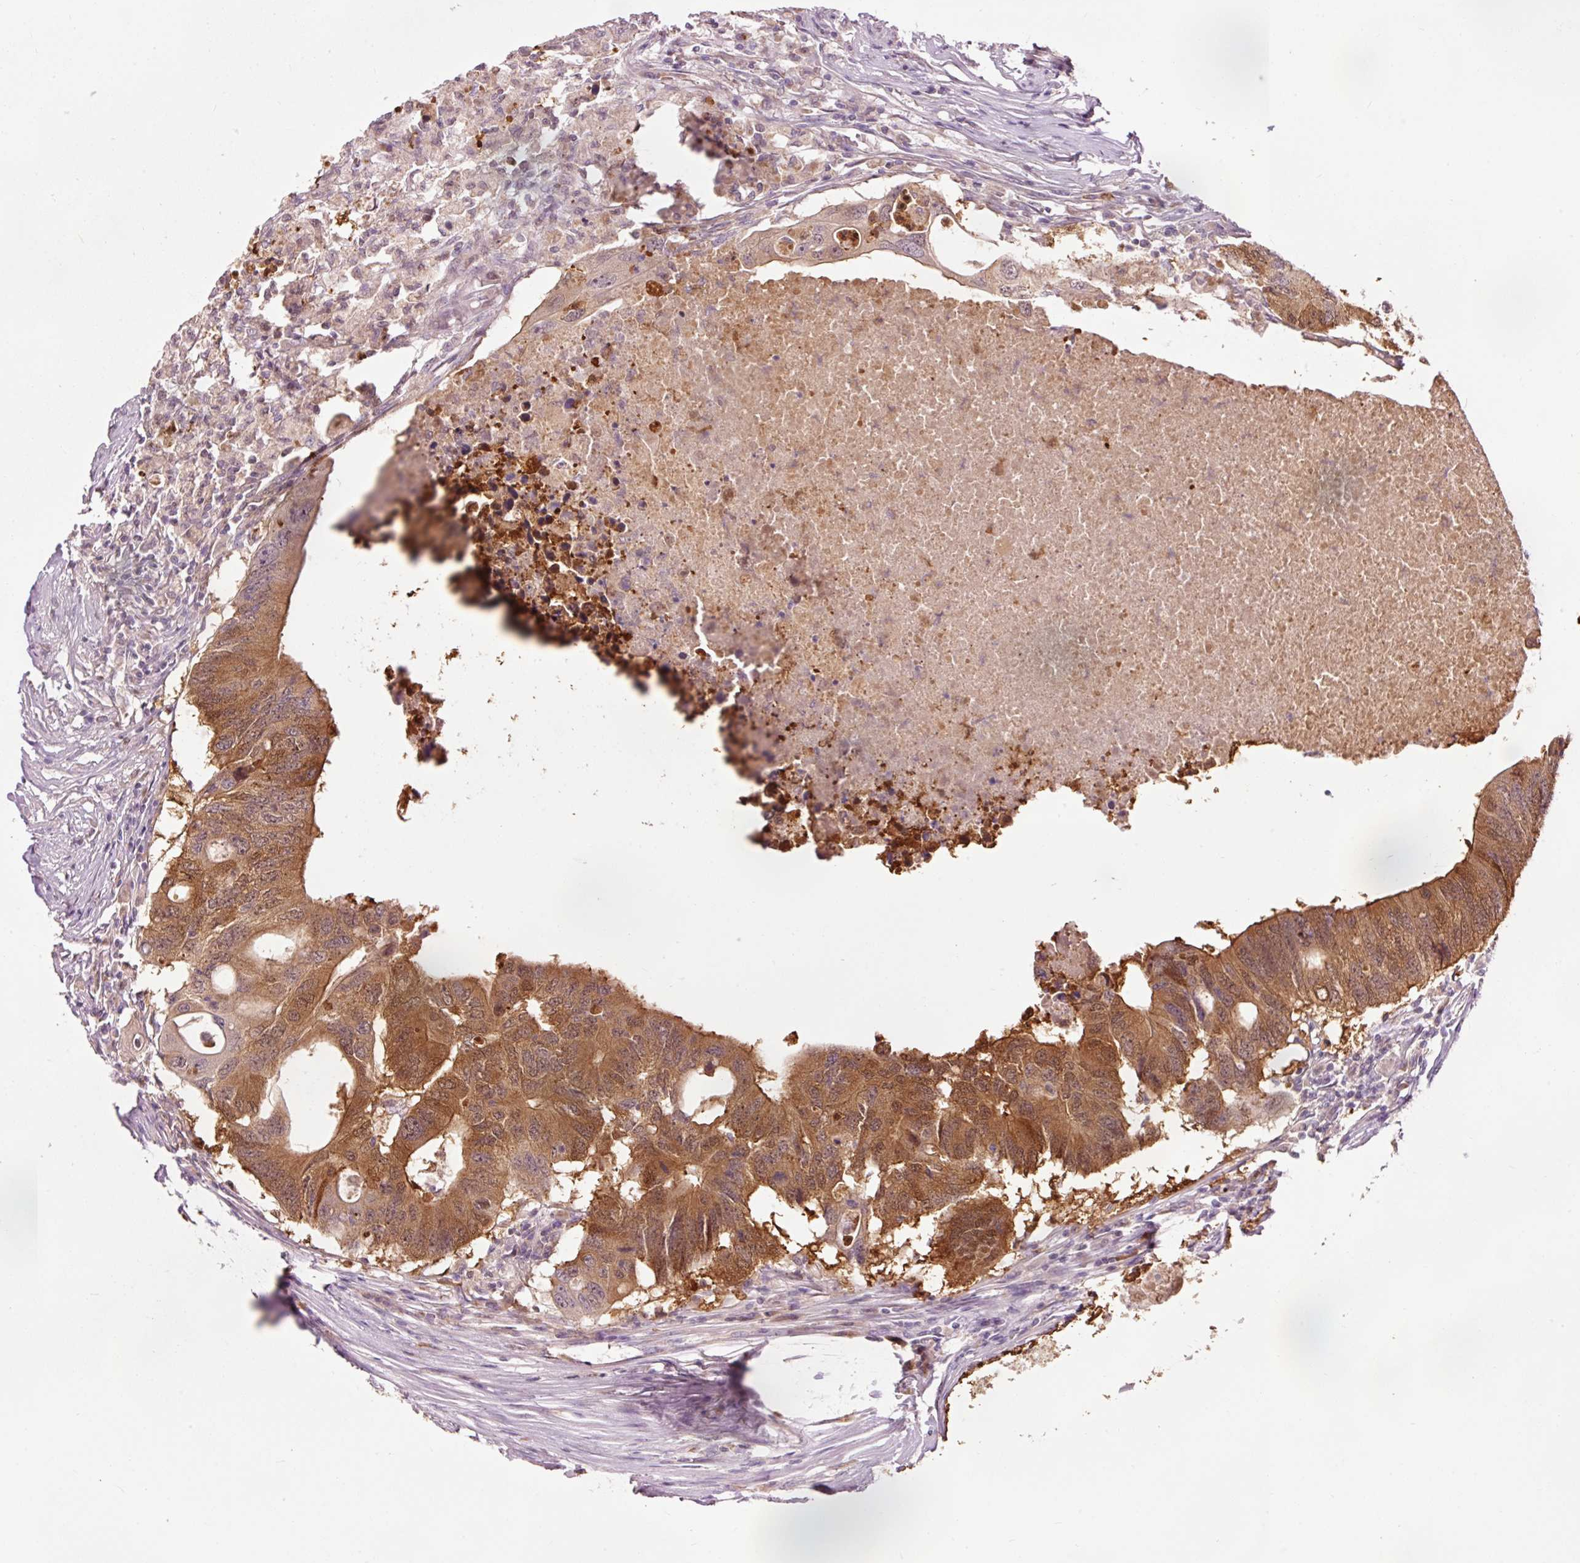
{"staining": {"intensity": "moderate", "quantity": ">75%", "location": "cytoplasmic/membranous"}, "tissue": "colorectal cancer", "cell_type": "Tumor cells", "image_type": "cancer", "snomed": [{"axis": "morphology", "description": "Adenocarcinoma, NOS"}, {"axis": "topography", "description": "Colon"}], "caption": "IHC of human colorectal adenocarcinoma exhibits medium levels of moderate cytoplasmic/membranous staining in approximately >75% of tumor cells.", "gene": "PRDX5", "patient": {"sex": "male", "age": 71}}